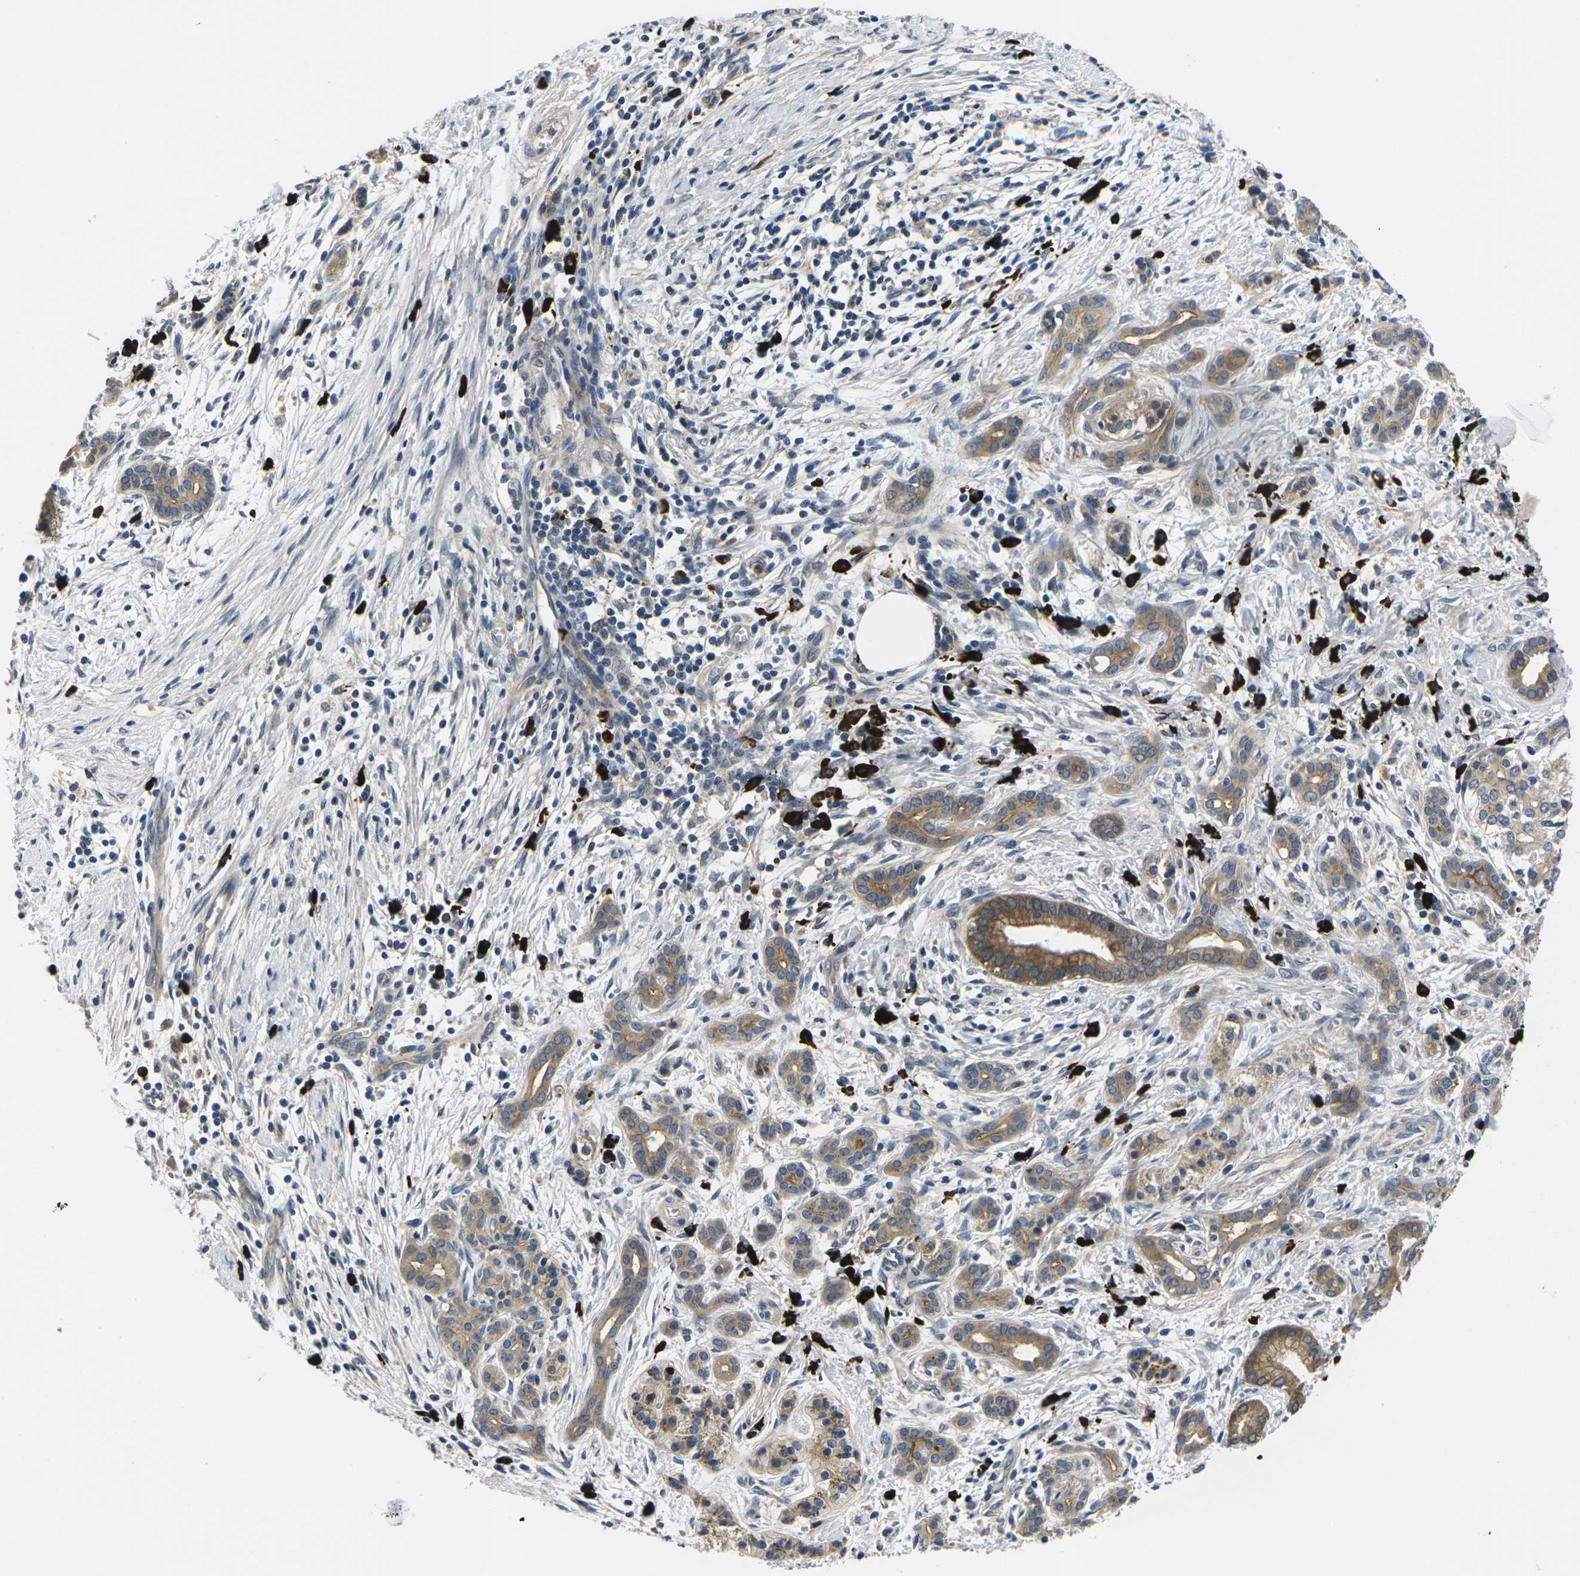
{"staining": {"intensity": "moderate", "quantity": ">75%", "location": "cytoplasmic/membranous"}, "tissue": "pancreatic cancer", "cell_type": "Tumor cells", "image_type": "cancer", "snomed": [{"axis": "morphology", "description": "Adenocarcinoma, NOS"}, {"axis": "topography", "description": "Pancreas"}], "caption": "There is medium levels of moderate cytoplasmic/membranous staining in tumor cells of adenocarcinoma (pancreatic), as demonstrated by immunohistochemical staining (brown color).", "gene": "PLCE1", "patient": {"sex": "female", "age": 70}}